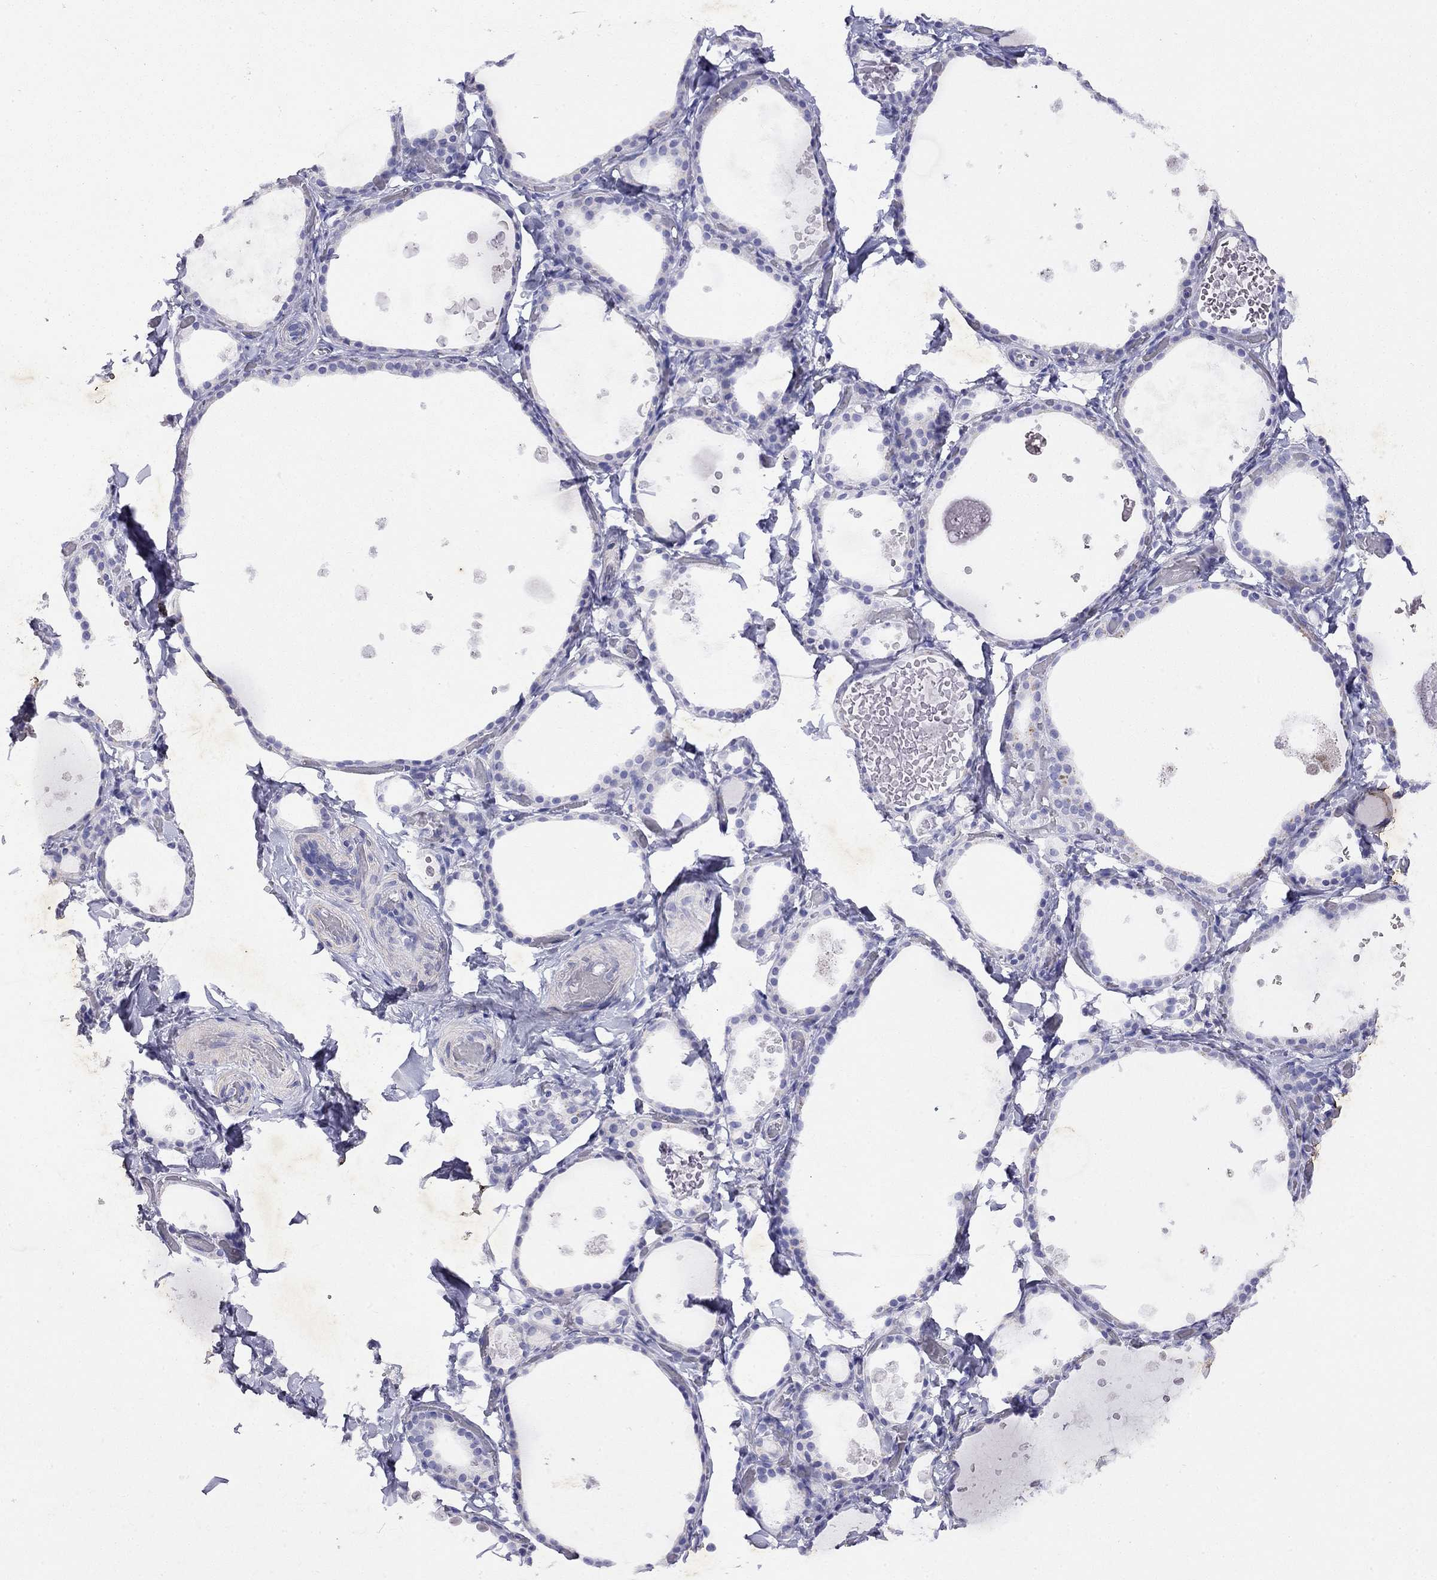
{"staining": {"intensity": "negative", "quantity": "none", "location": "none"}, "tissue": "thyroid gland", "cell_type": "Glandular cells", "image_type": "normal", "snomed": [{"axis": "morphology", "description": "Normal tissue, NOS"}, {"axis": "topography", "description": "Thyroid gland"}], "caption": "Unremarkable thyroid gland was stained to show a protein in brown. There is no significant positivity in glandular cells.", "gene": "GNAT3", "patient": {"sex": "female", "age": 56}}